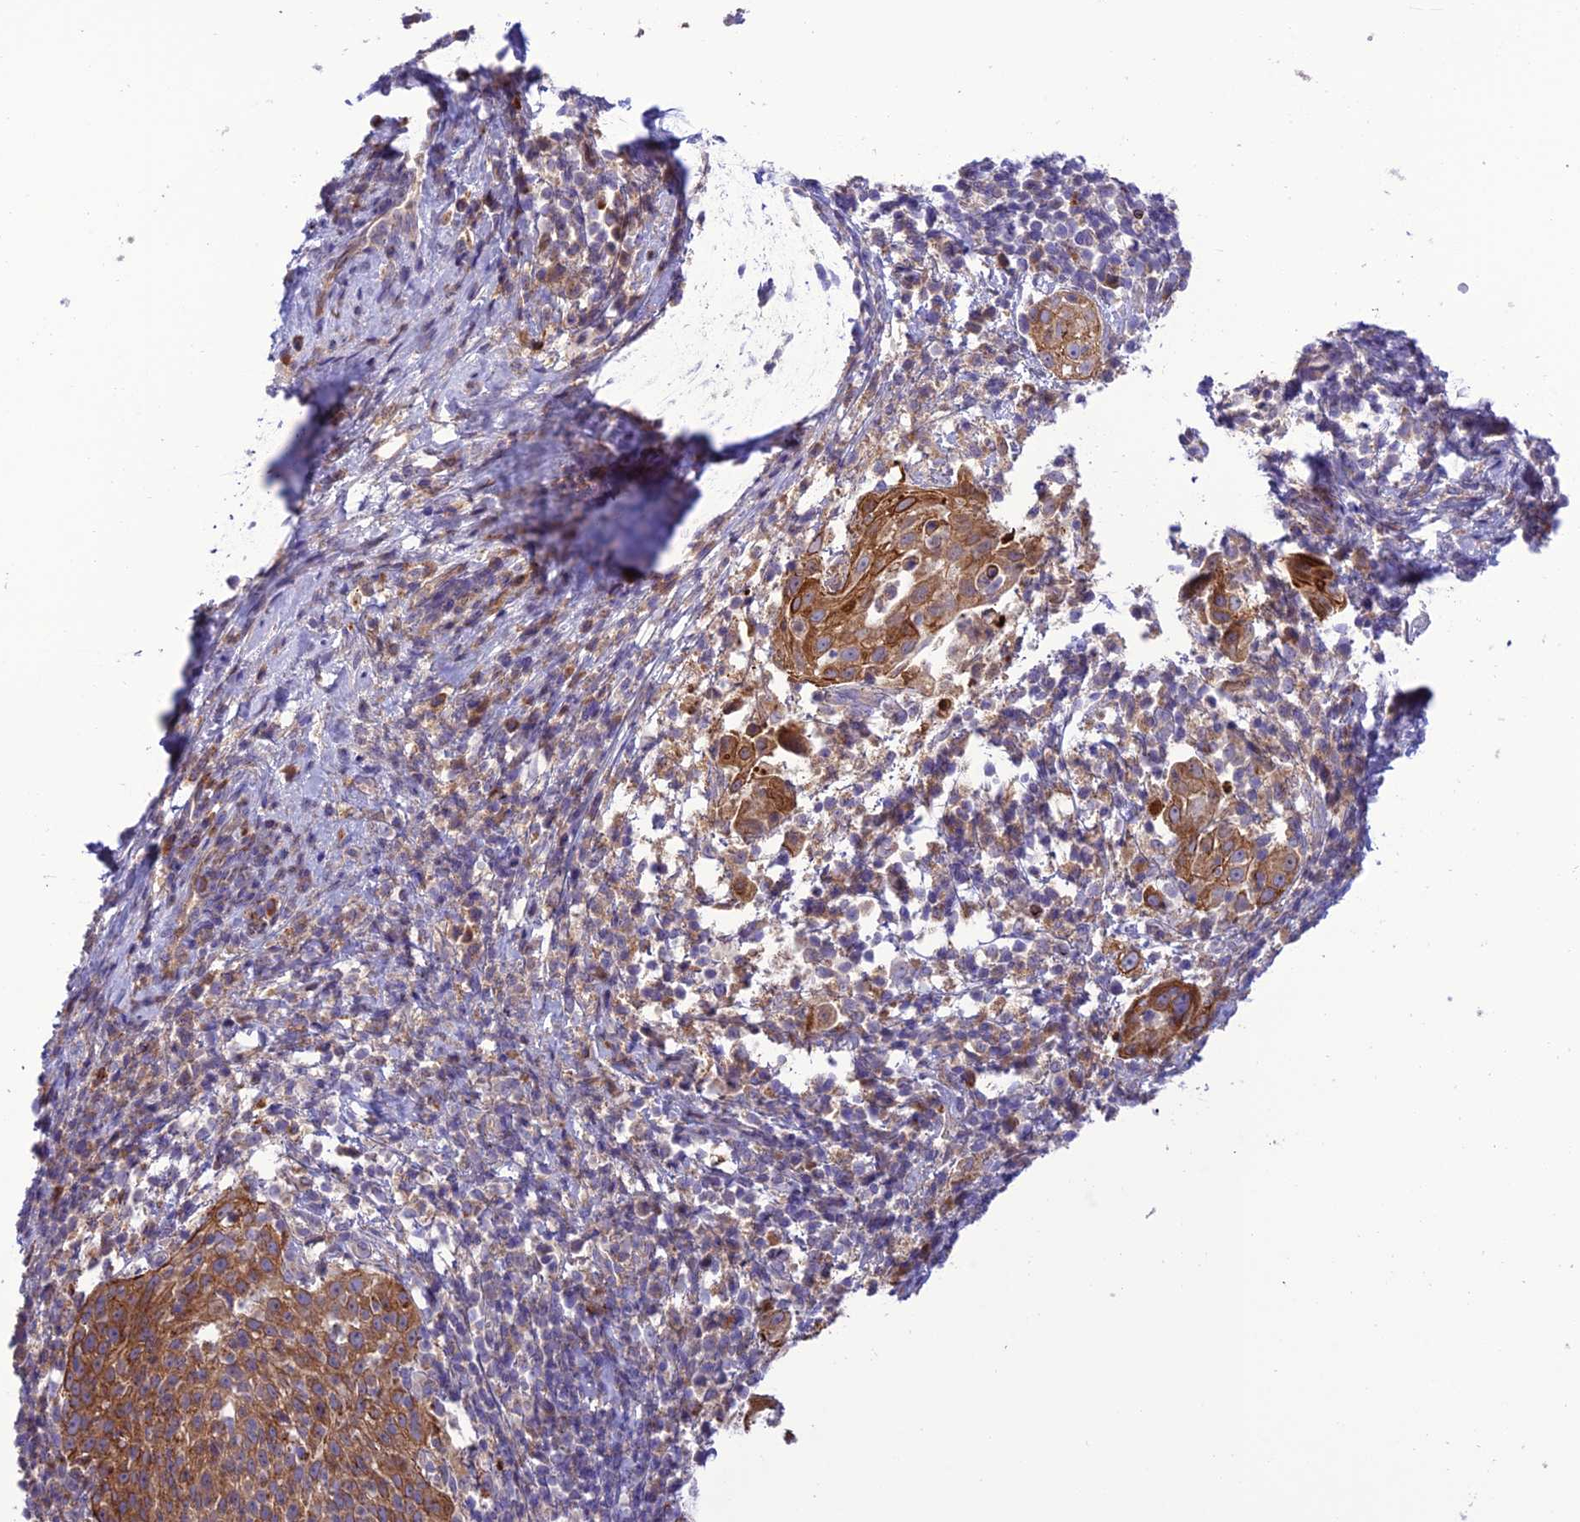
{"staining": {"intensity": "moderate", "quantity": ">75%", "location": "cytoplasmic/membranous"}, "tissue": "cervical cancer", "cell_type": "Tumor cells", "image_type": "cancer", "snomed": [{"axis": "morphology", "description": "Squamous cell carcinoma, NOS"}, {"axis": "topography", "description": "Cervix"}], "caption": "This histopathology image shows immunohistochemistry (IHC) staining of human squamous cell carcinoma (cervical), with medium moderate cytoplasmic/membranous staining in approximately >75% of tumor cells.", "gene": "JMY", "patient": {"sex": "female", "age": 57}}